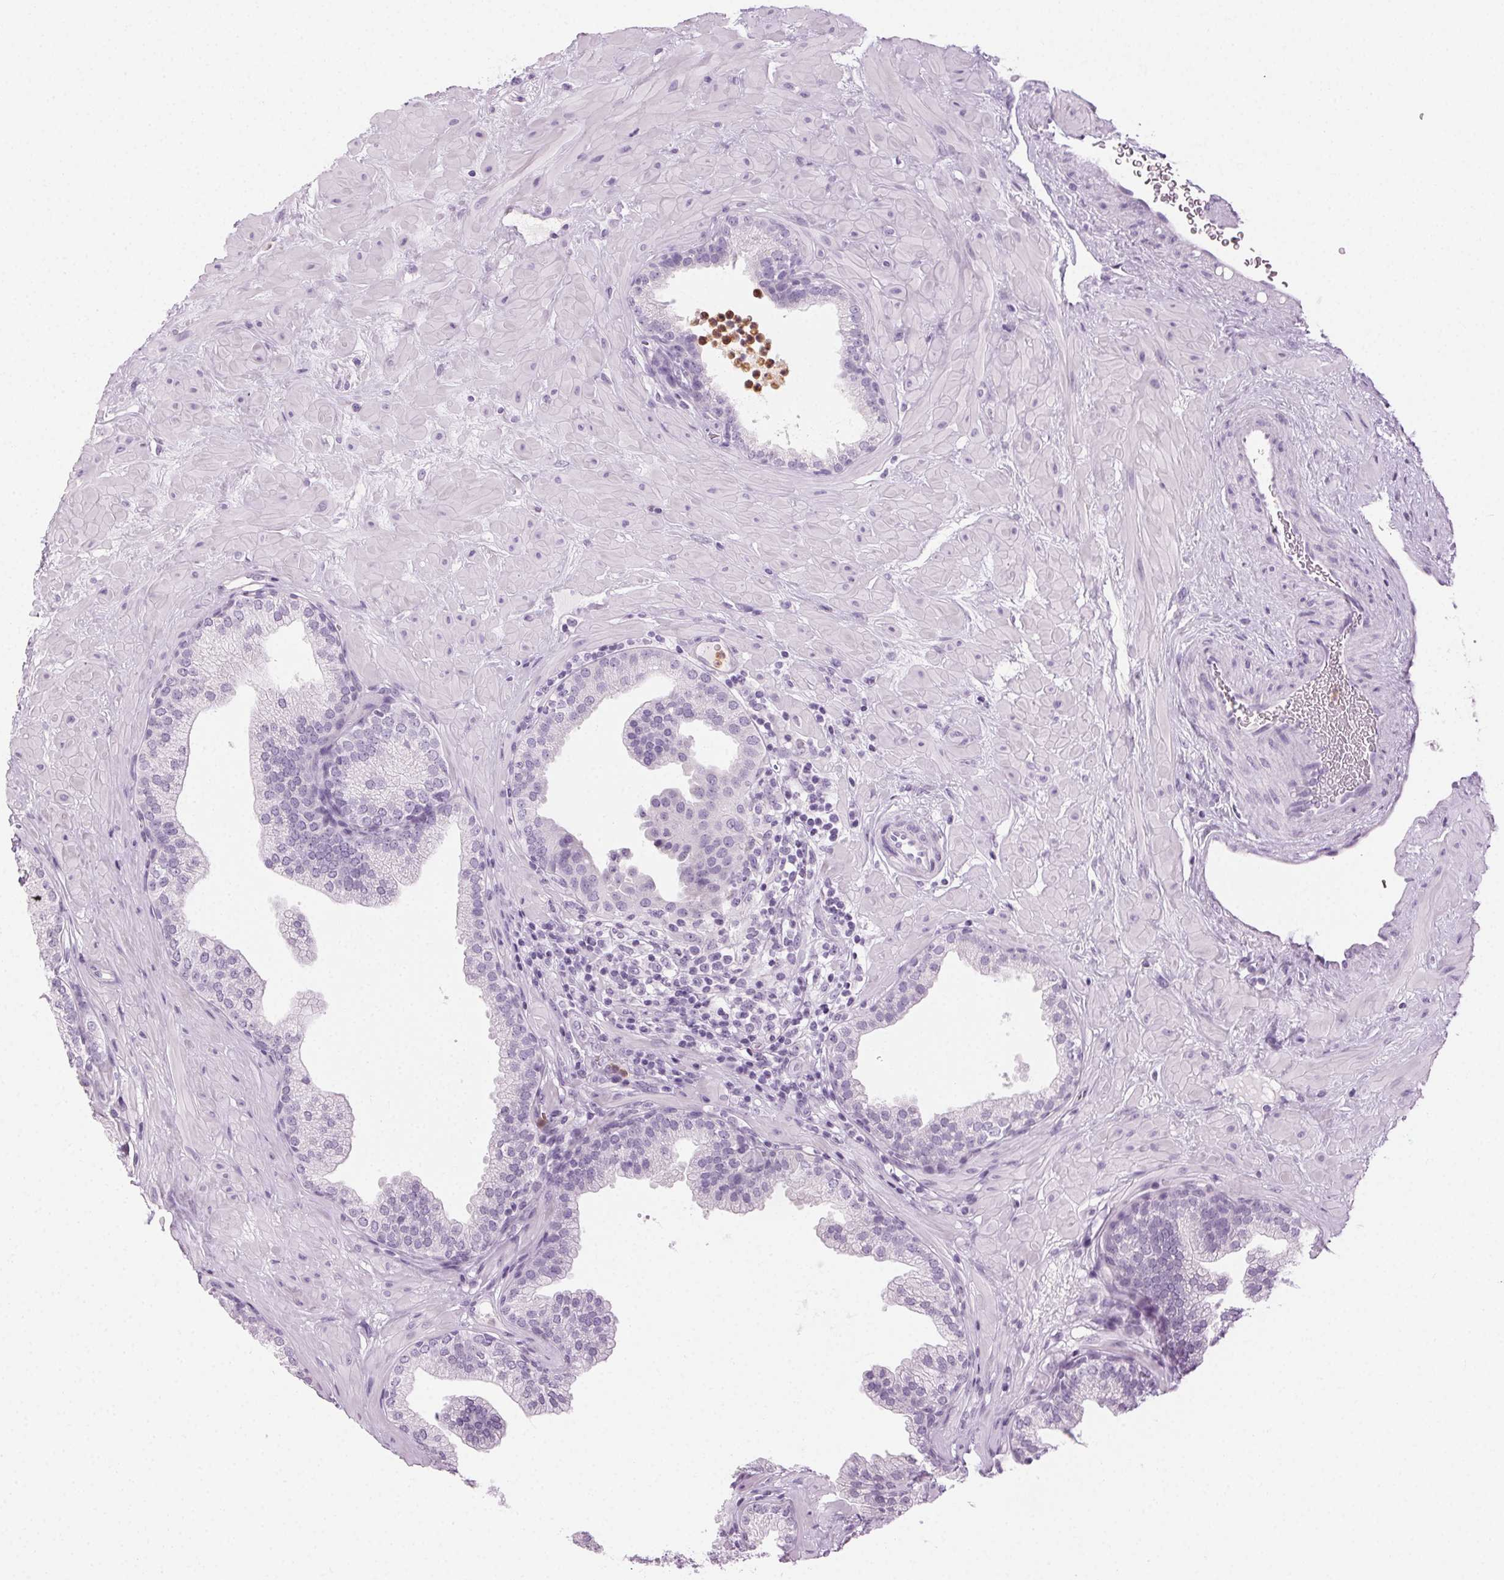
{"staining": {"intensity": "negative", "quantity": "none", "location": "none"}, "tissue": "prostate", "cell_type": "Glandular cells", "image_type": "normal", "snomed": [{"axis": "morphology", "description": "Normal tissue, NOS"}, {"axis": "topography", "description": "Prostate"}], "caption": "Photomicrograph shows no protein positivity in glandular cells of unremarkable prostate.", "gene": "MPO", "patient": {"sex": "male", "age": 37}}